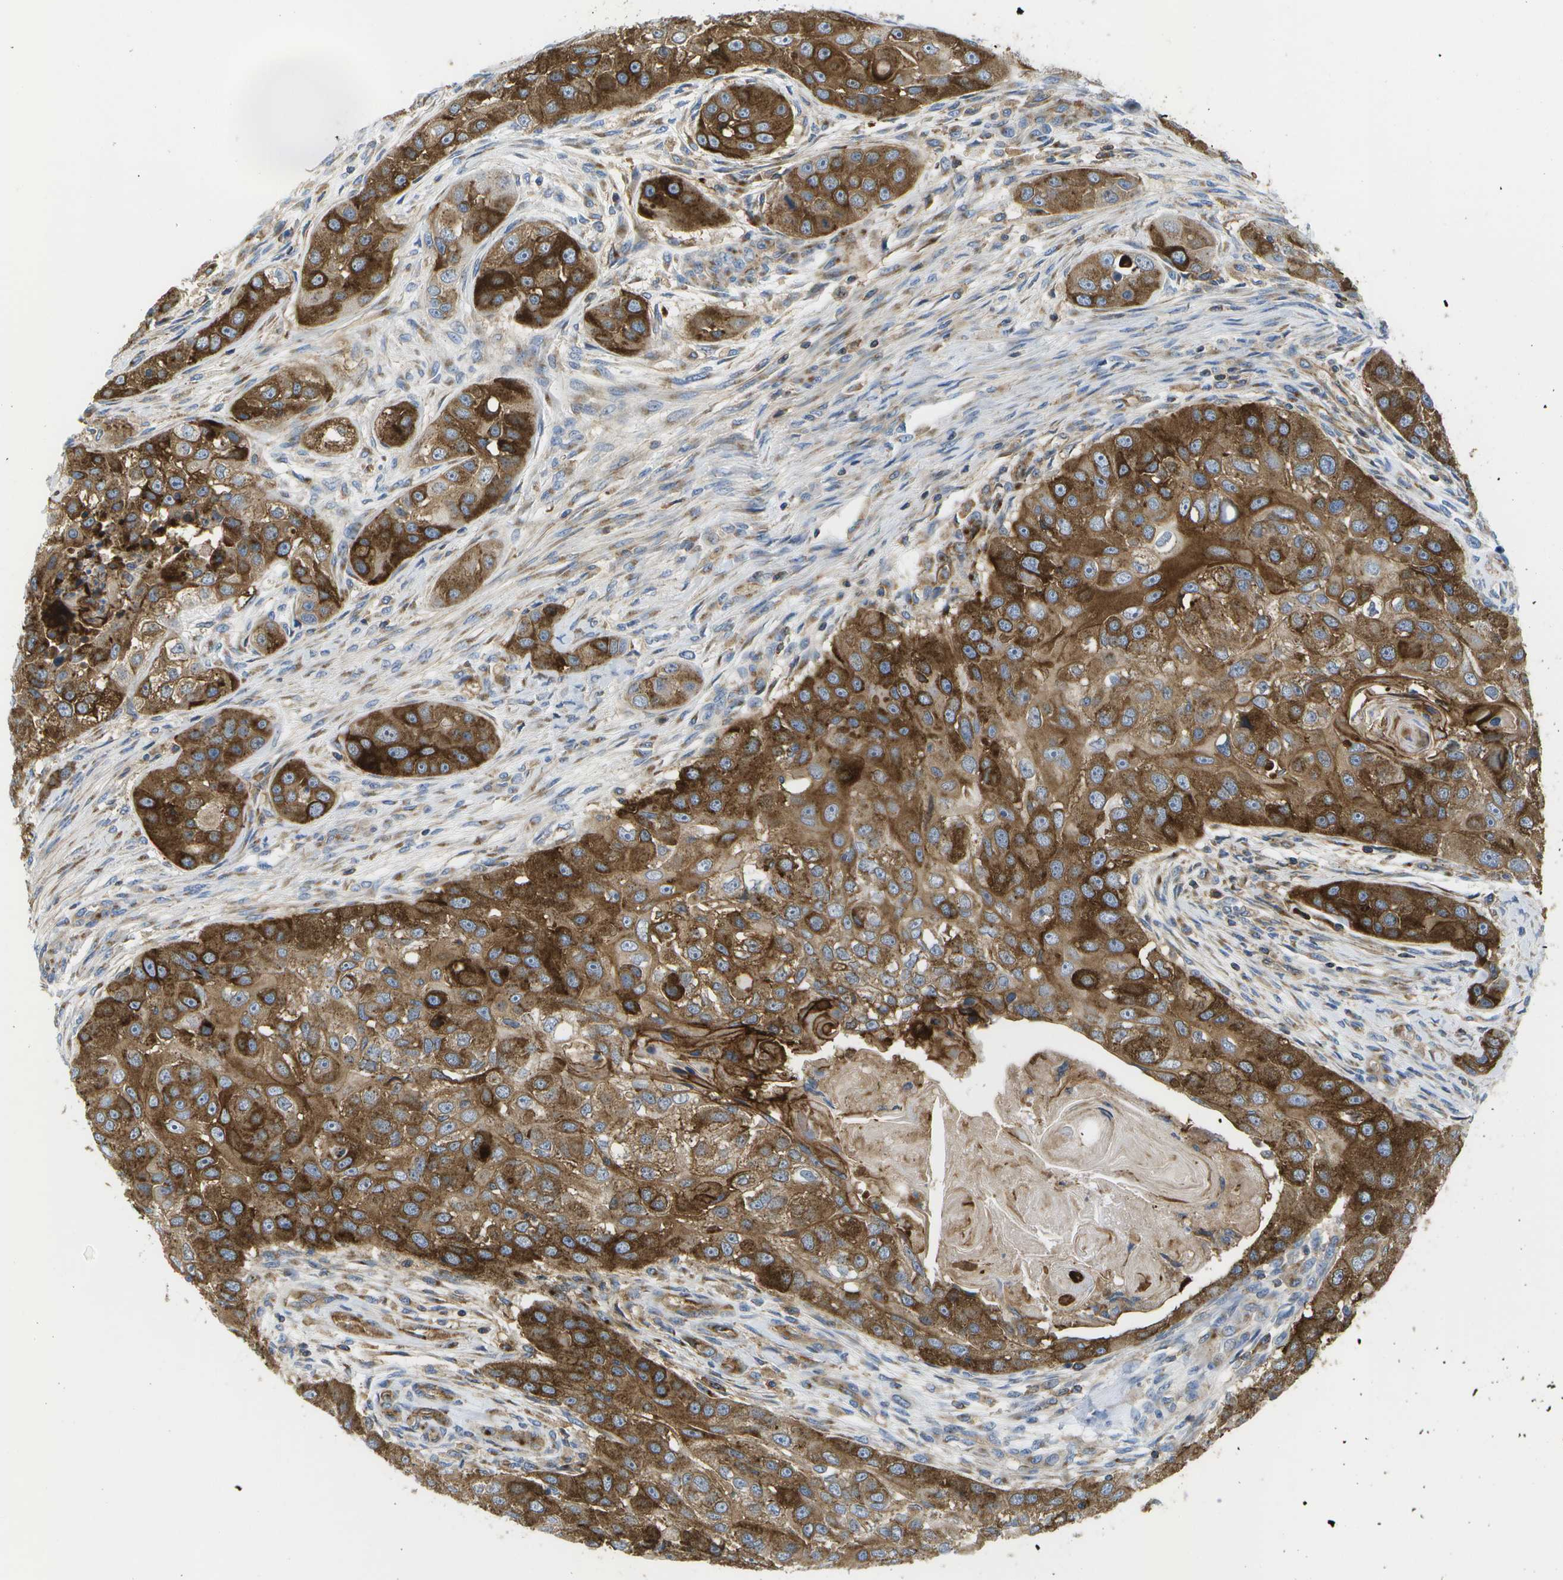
{"staining": {"intensity": "strong", "quantity": ">75%", "location": "cytoplasmic/membranous"}, "tissue": "head and neck cancer", "cell_type": "Tumor cells", "image_type": "cancer", "snomed": [{"axis": "morphology", "description": "Normal tissue, NOS"}, {"axis": "morphology", "description": "Squamous cell carcinoma, NOS"}, {"axis": "topography", "description": "Skeletal muscle"}, {"axis": "topography", "description": "Head-Neck"}], "caption": "Immunohistochemical staining of human head and neck cancer shows high levels of strong cytoplasmic/membranous expression in approximately >75% of tumor cells.", "gene": "BST2", "patient": {"sex": "male", "age": 51}}